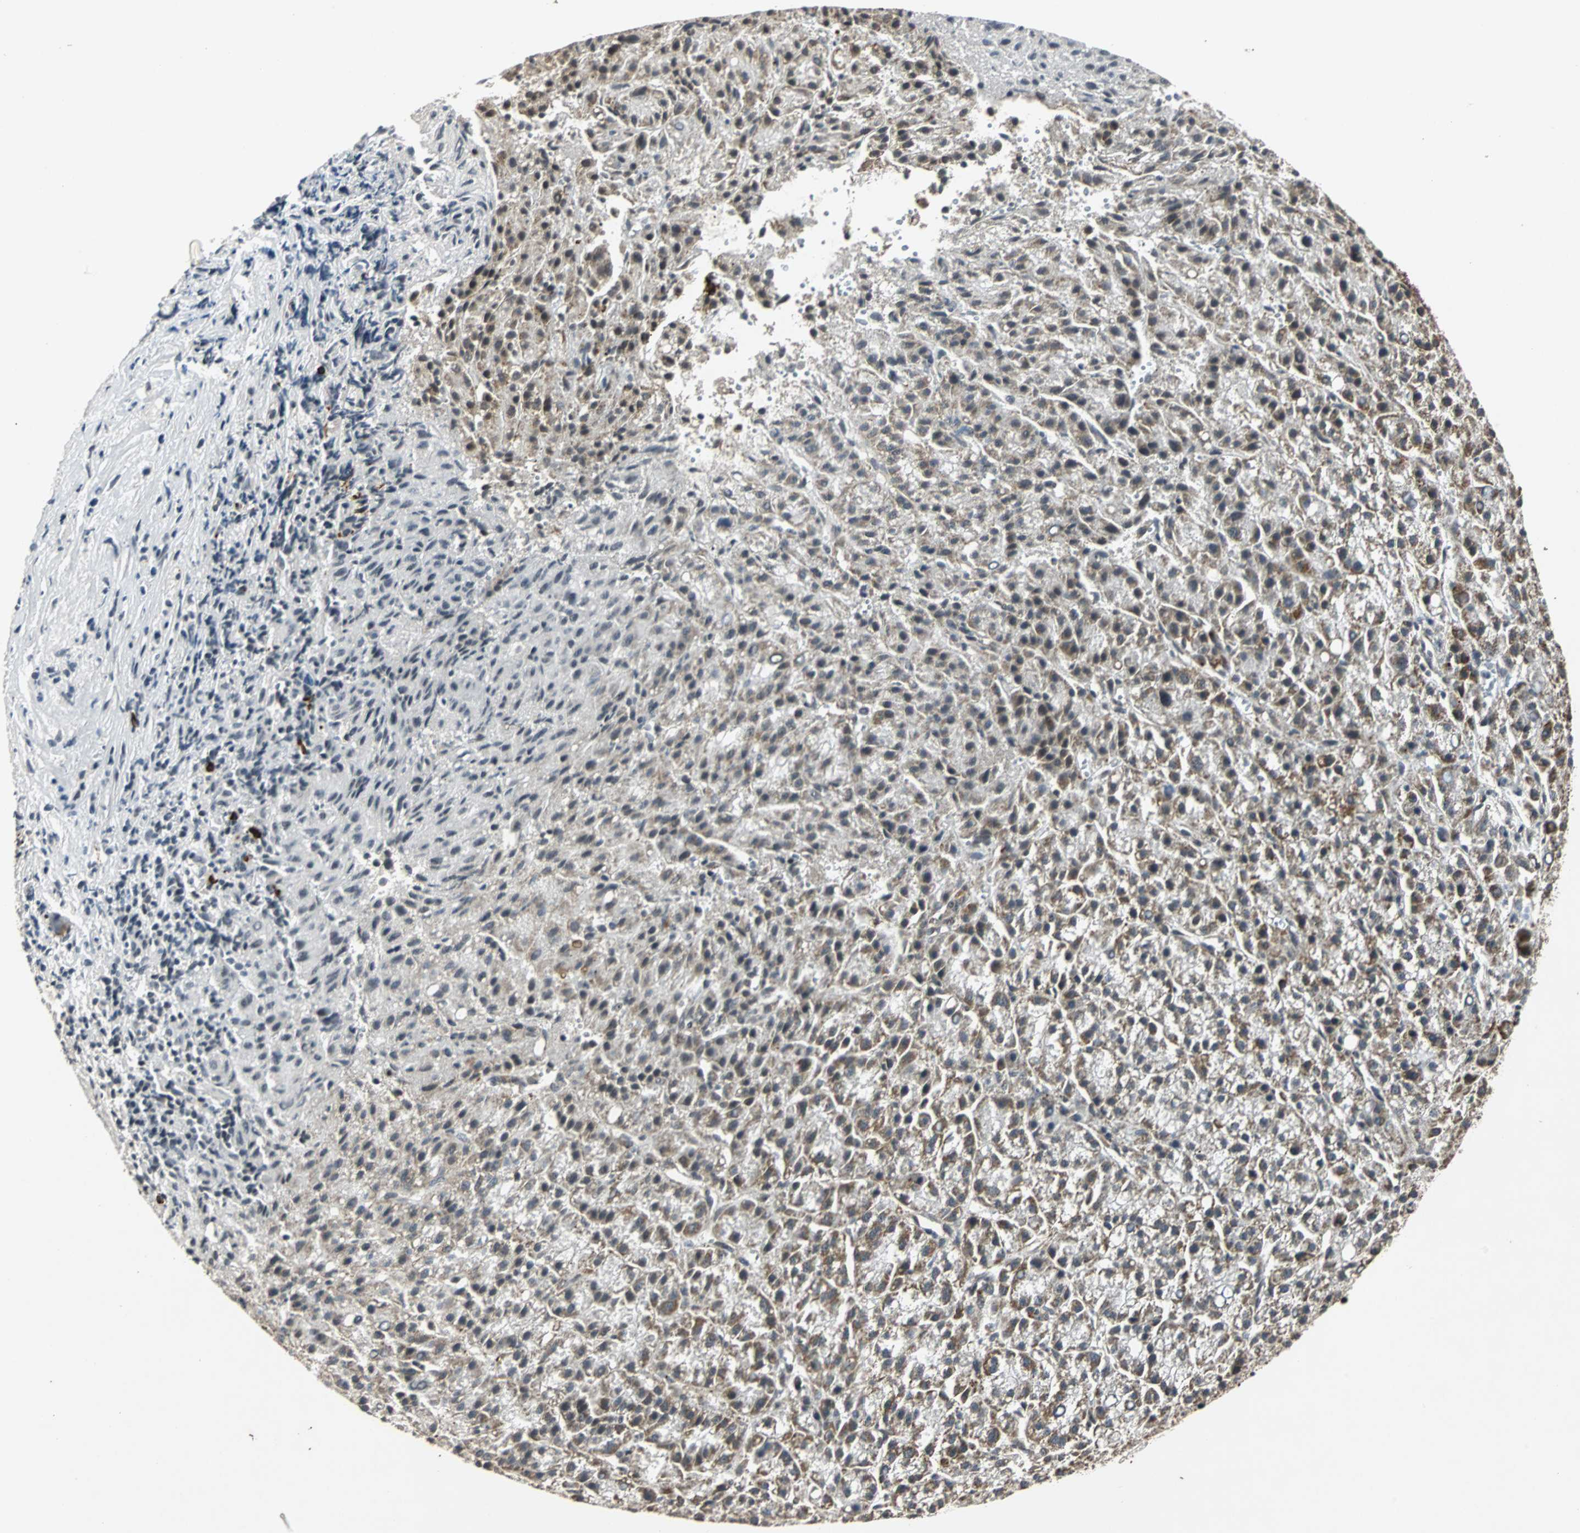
{"staining": {"intensity": "moderate", "quantity": ">75%", "location": "cytoplasmic/membranous"}, "tissue": "liver cancer", "cell_type": "Tumor cells", "image_type": "cancer", "snomed": [{"axis": "morphology", "description": "Carcinoma, Hepatocellular, NOS"}, {"axis": "topography", "description": "Liver"}], "caption": "The immunohistochemical stain highlights moderate cytoplasmic/membranous positivity in tumor cells of liver hepatocellular carcinoma tissue. (DAB (3,3'-diaminobenzidine) = brown stain, brightfield microscopy at high magnification).", "gene": "TAF5", "patient": {"sex": "female", "age": 58}}